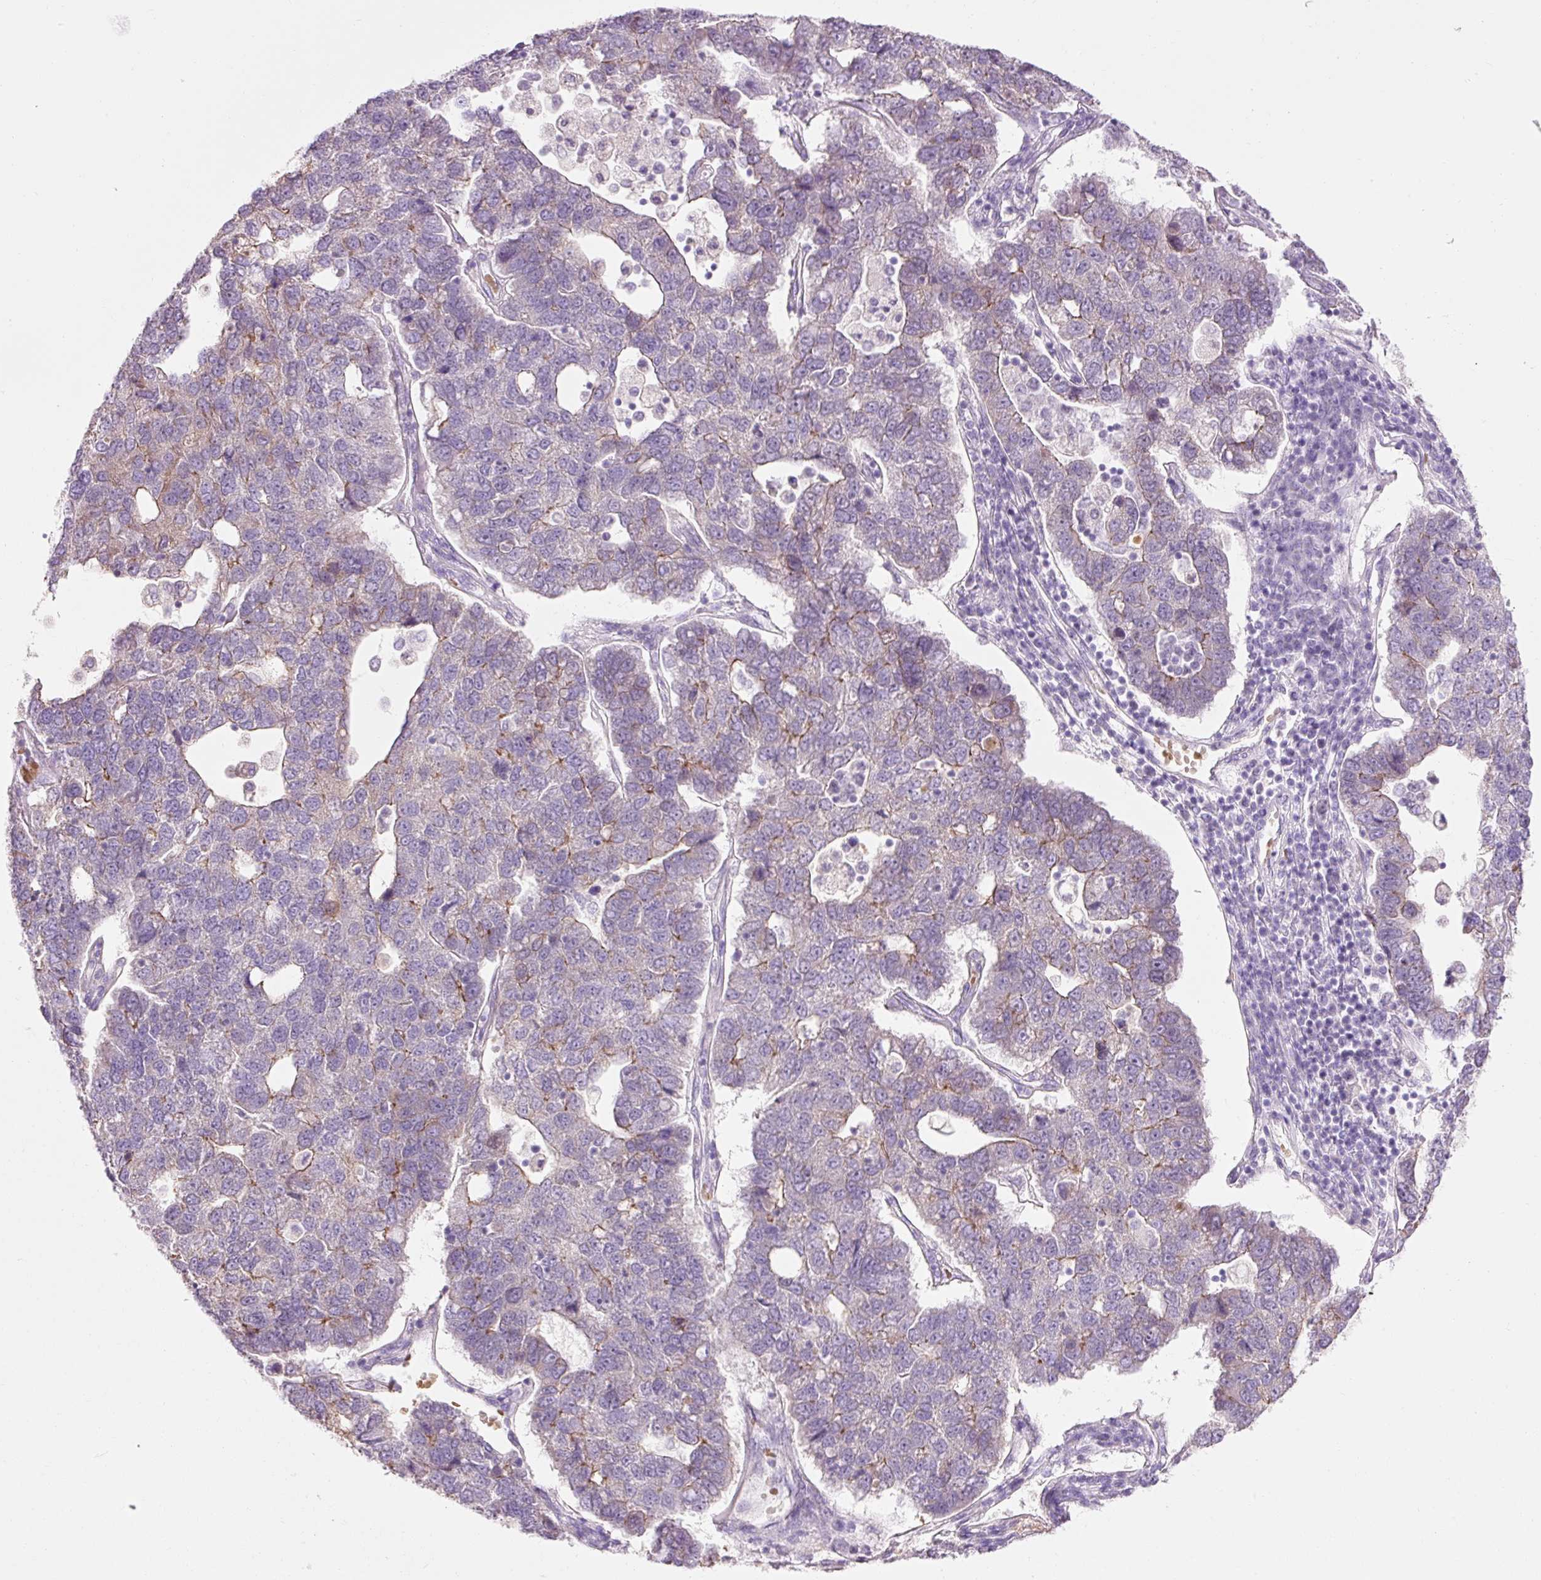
{"staining": {"intensity": "moderate", "quantity": "<25%", "location": "cytoplasmic/membranous"}, "tissue": "pancreatic cancer", "cell_type": "Tumor cells", "image_type": "cancer", "snomed": [{"axis": "morphology", "description": "Adenocarcinoma, NOS"}, {"axis": "topography", "description": "Pancreas"}], "caption": "A brown stain highlights moderate cytoplasmic/membranous staining of a protein in adenocarcinoma (pancreatic) tumor cells. The protein is stained brown, and the nuclei are stained in blue (DAB IHC with brightfield microscopy, high magnification).", "gene": "DHRS11", "patient": {"sex": "female", "age": 61}}